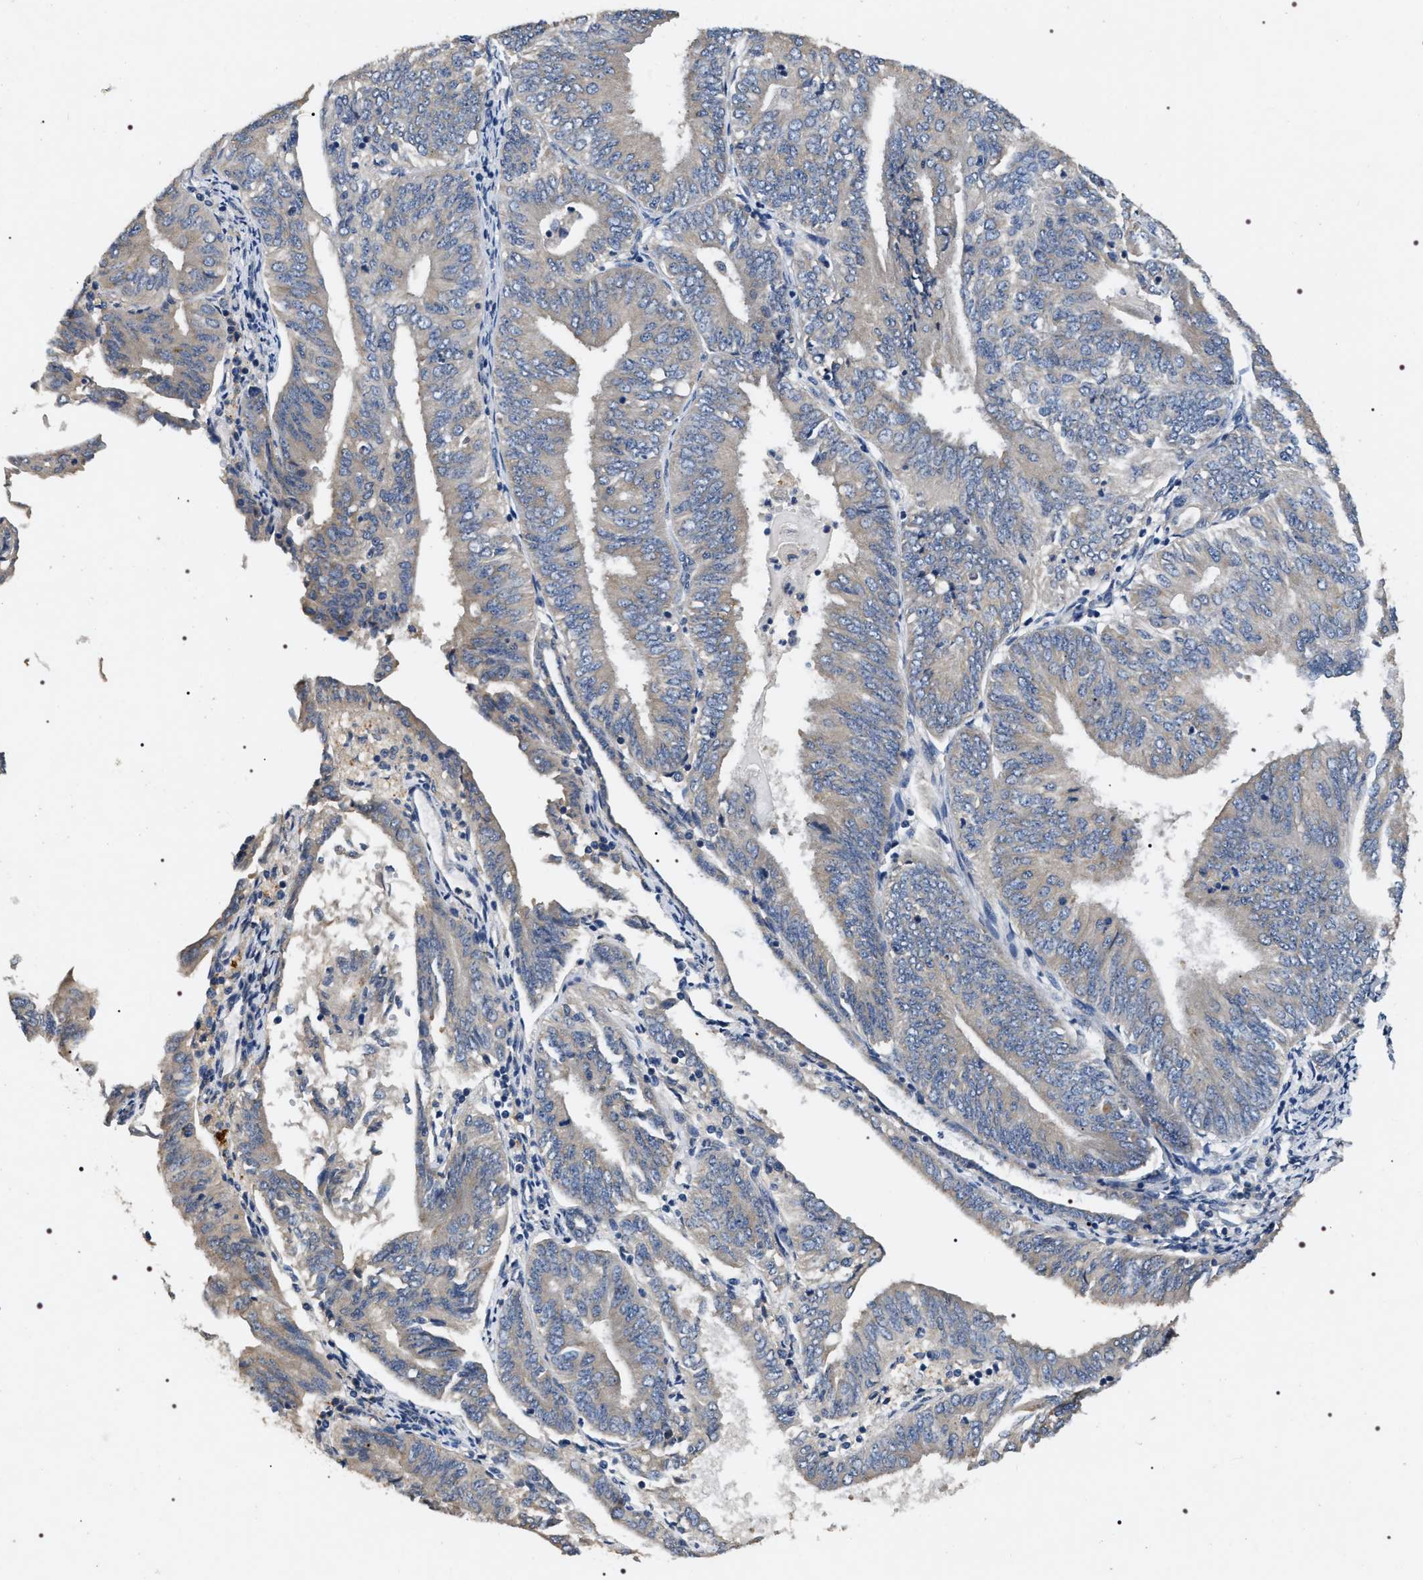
{"staining": {"intensity": "negative", "quantity": "none", "location": "none"}, "tissue": "endometrial cancer", "cell_type": "Tumor cells", "image_type": "cancer", "snomed": [{"axis": "morphology", "description": "Adenocarcinoma, NOS"}, {"axis": "topography", "description": "Endometrium"}], "caption": "IHC of human endometrial cancer reveals no staining in tumor cells. (DAB (3,3'-diaminobenzidine) IHC with hematoxylin counter stain).", "gene": "IFT81", "patient": {"sex": "female", "age": 58}}